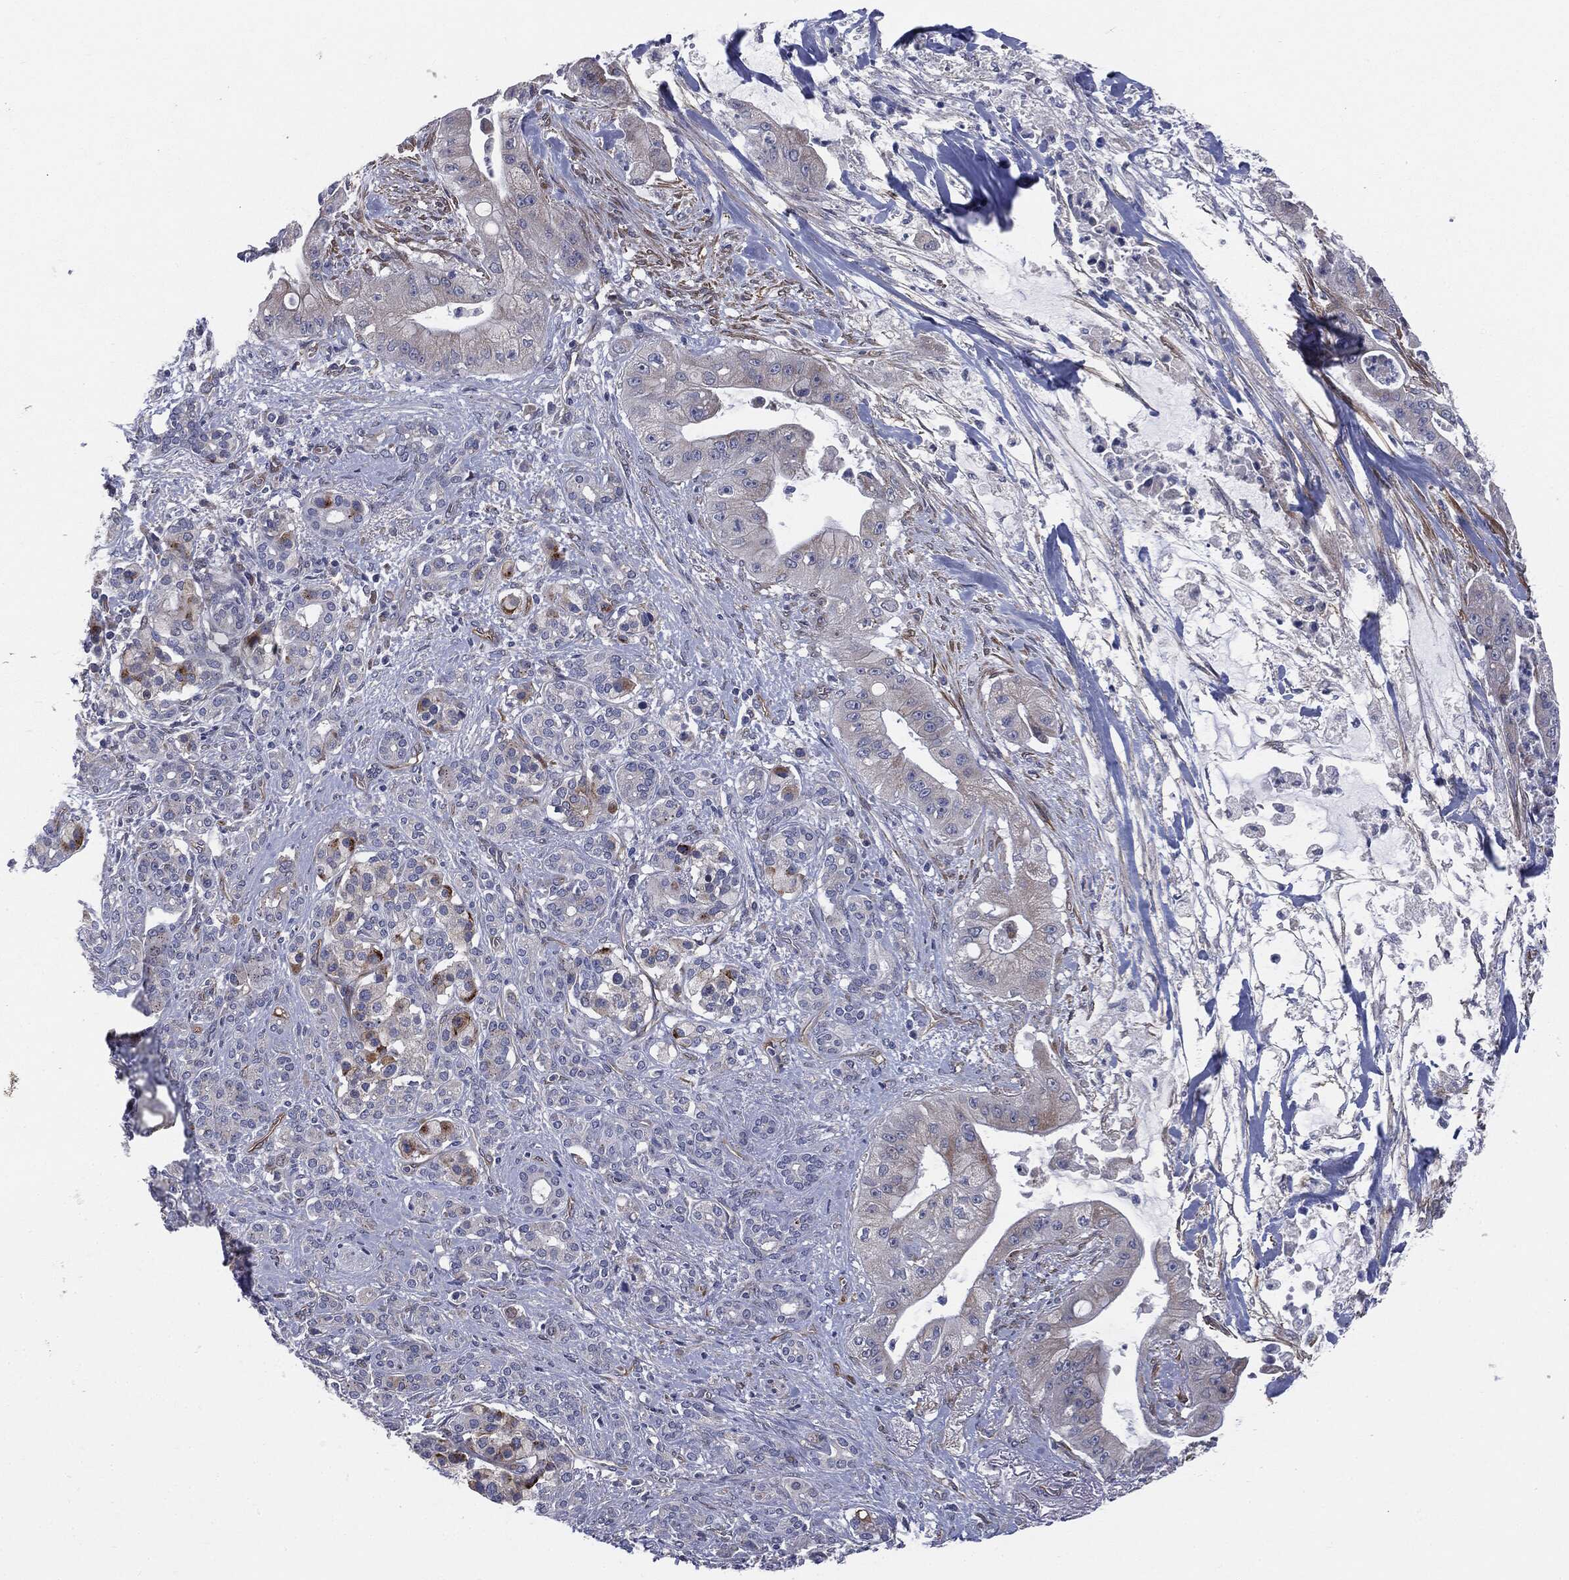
{"staining": {"intensity": "negative", "quantity": "none", "location": "none"}, "tissue": "pancreatic cancer", "cell_type": "Tumor cells", "image_type": "cancer", "snomed": [{"axis": "morphology", "description": "Normal tissue, NOS"}, {"axis": "morphology", "description": "Inflammation, NOS"}, {"axis": "morphology", "description": "Adenocarcinoma, NOS"}, {"axis": "topography", "description": "Pancreas"}], "caption": "This is an IHC image of pancreatic cancer (adenocarcinoma). There is no positivity in tumor cells.", "gene": "KRT5", "patient": {"sex": "male", "age": 57}}